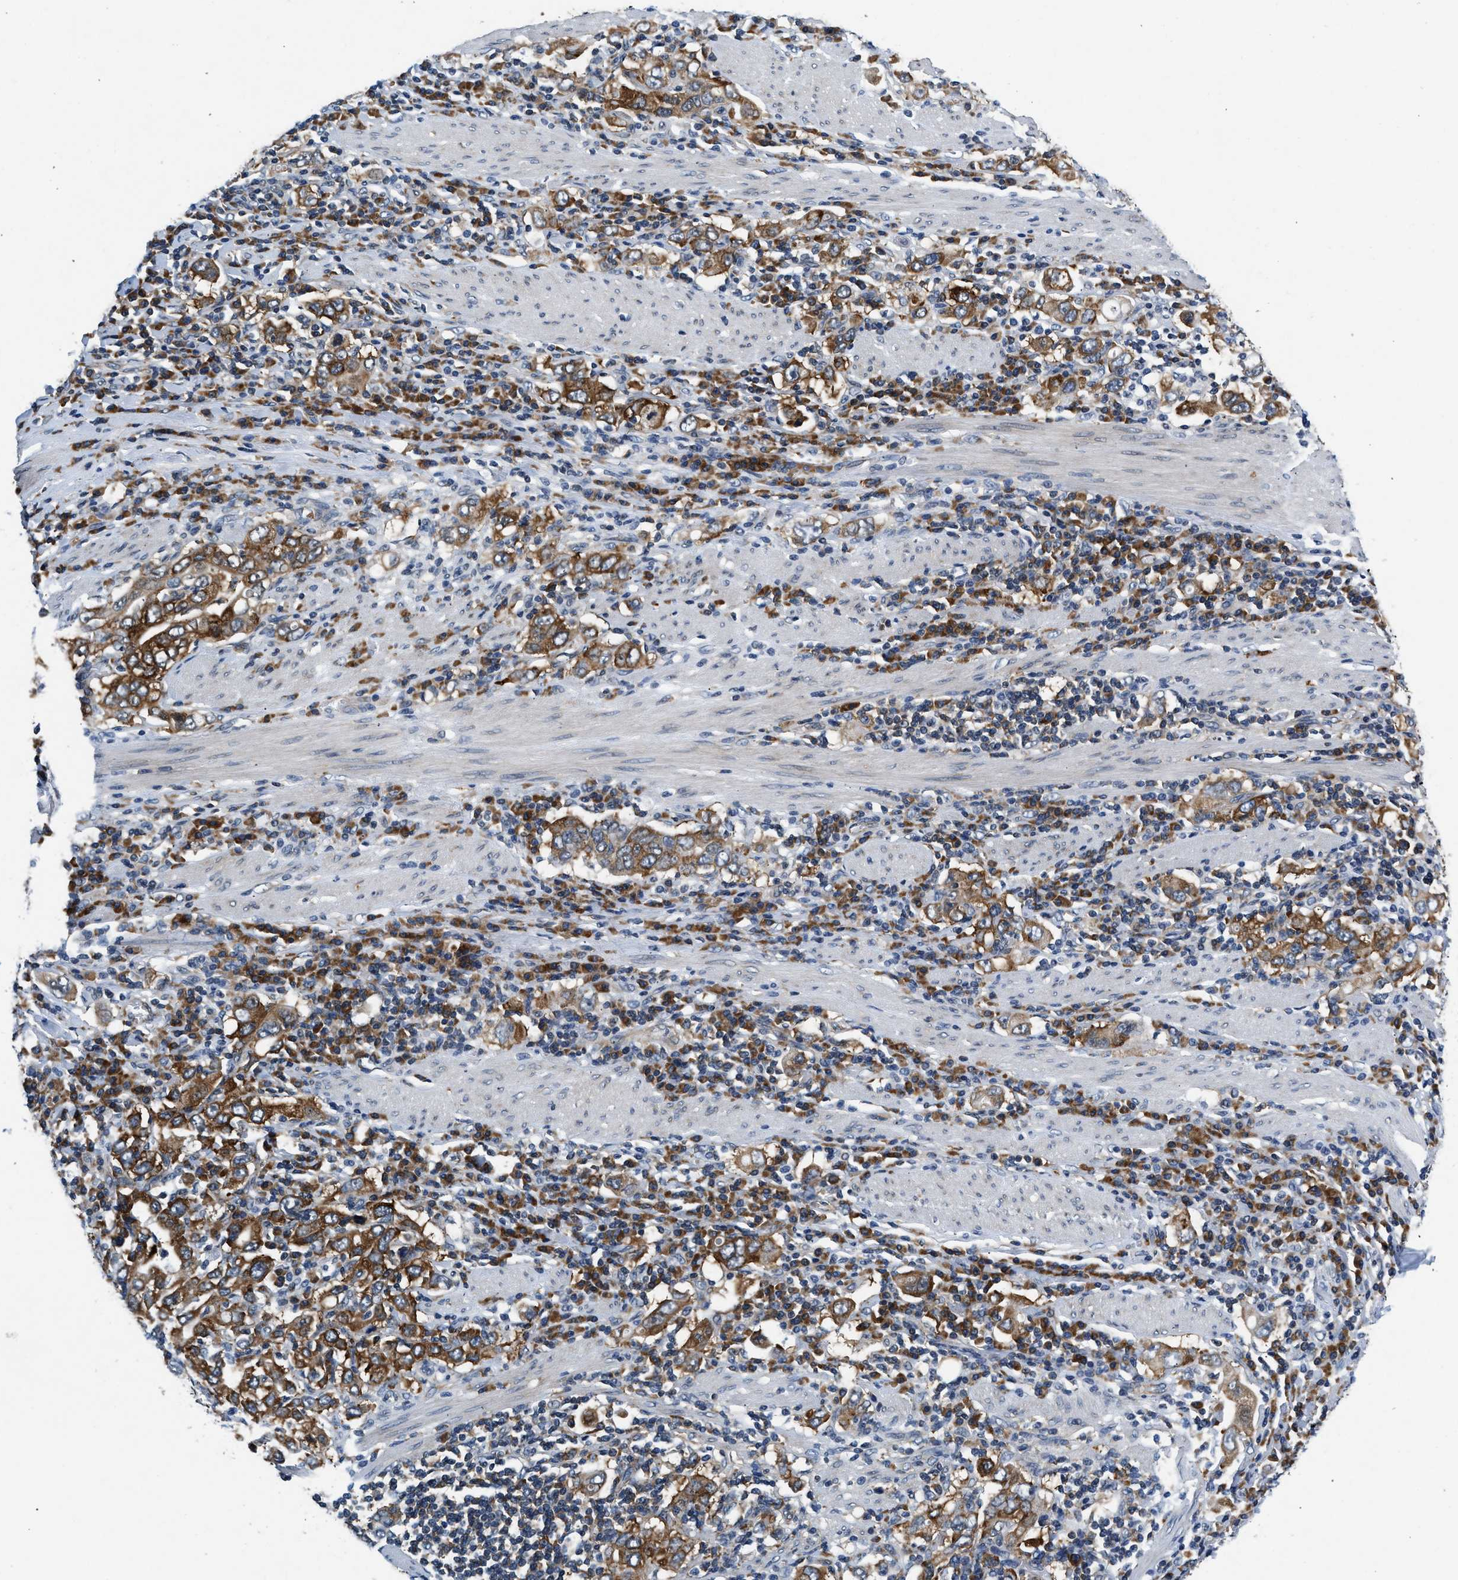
{"staining": {"intensity": "moderate", "quantity": ">75%", "location": "cytoplasmic/membranous"}, "tissue": "stomach cancer", "cell_type": "Tumor cells", "image_type": "cancer", "snomed": [{"axis": "morphology", "description": "Adenocarcinoma, NOS"}, {"axis": "topography", "description": "Stomach, upper"}], "caption": "Protein staining by immunohistochemistry exhibits moderate cytoplasmic/membranous expression in about >75% of tumor cells in adenocarcinoma (stomach). Using DAB (3,3'-diaminobenzidine) (brown) and hematoxylin (blue) stains, captured at high magnification using brightfield microscopy.", "gene": "PA2G4", "patient": {"sex": "male", "age": 62}}